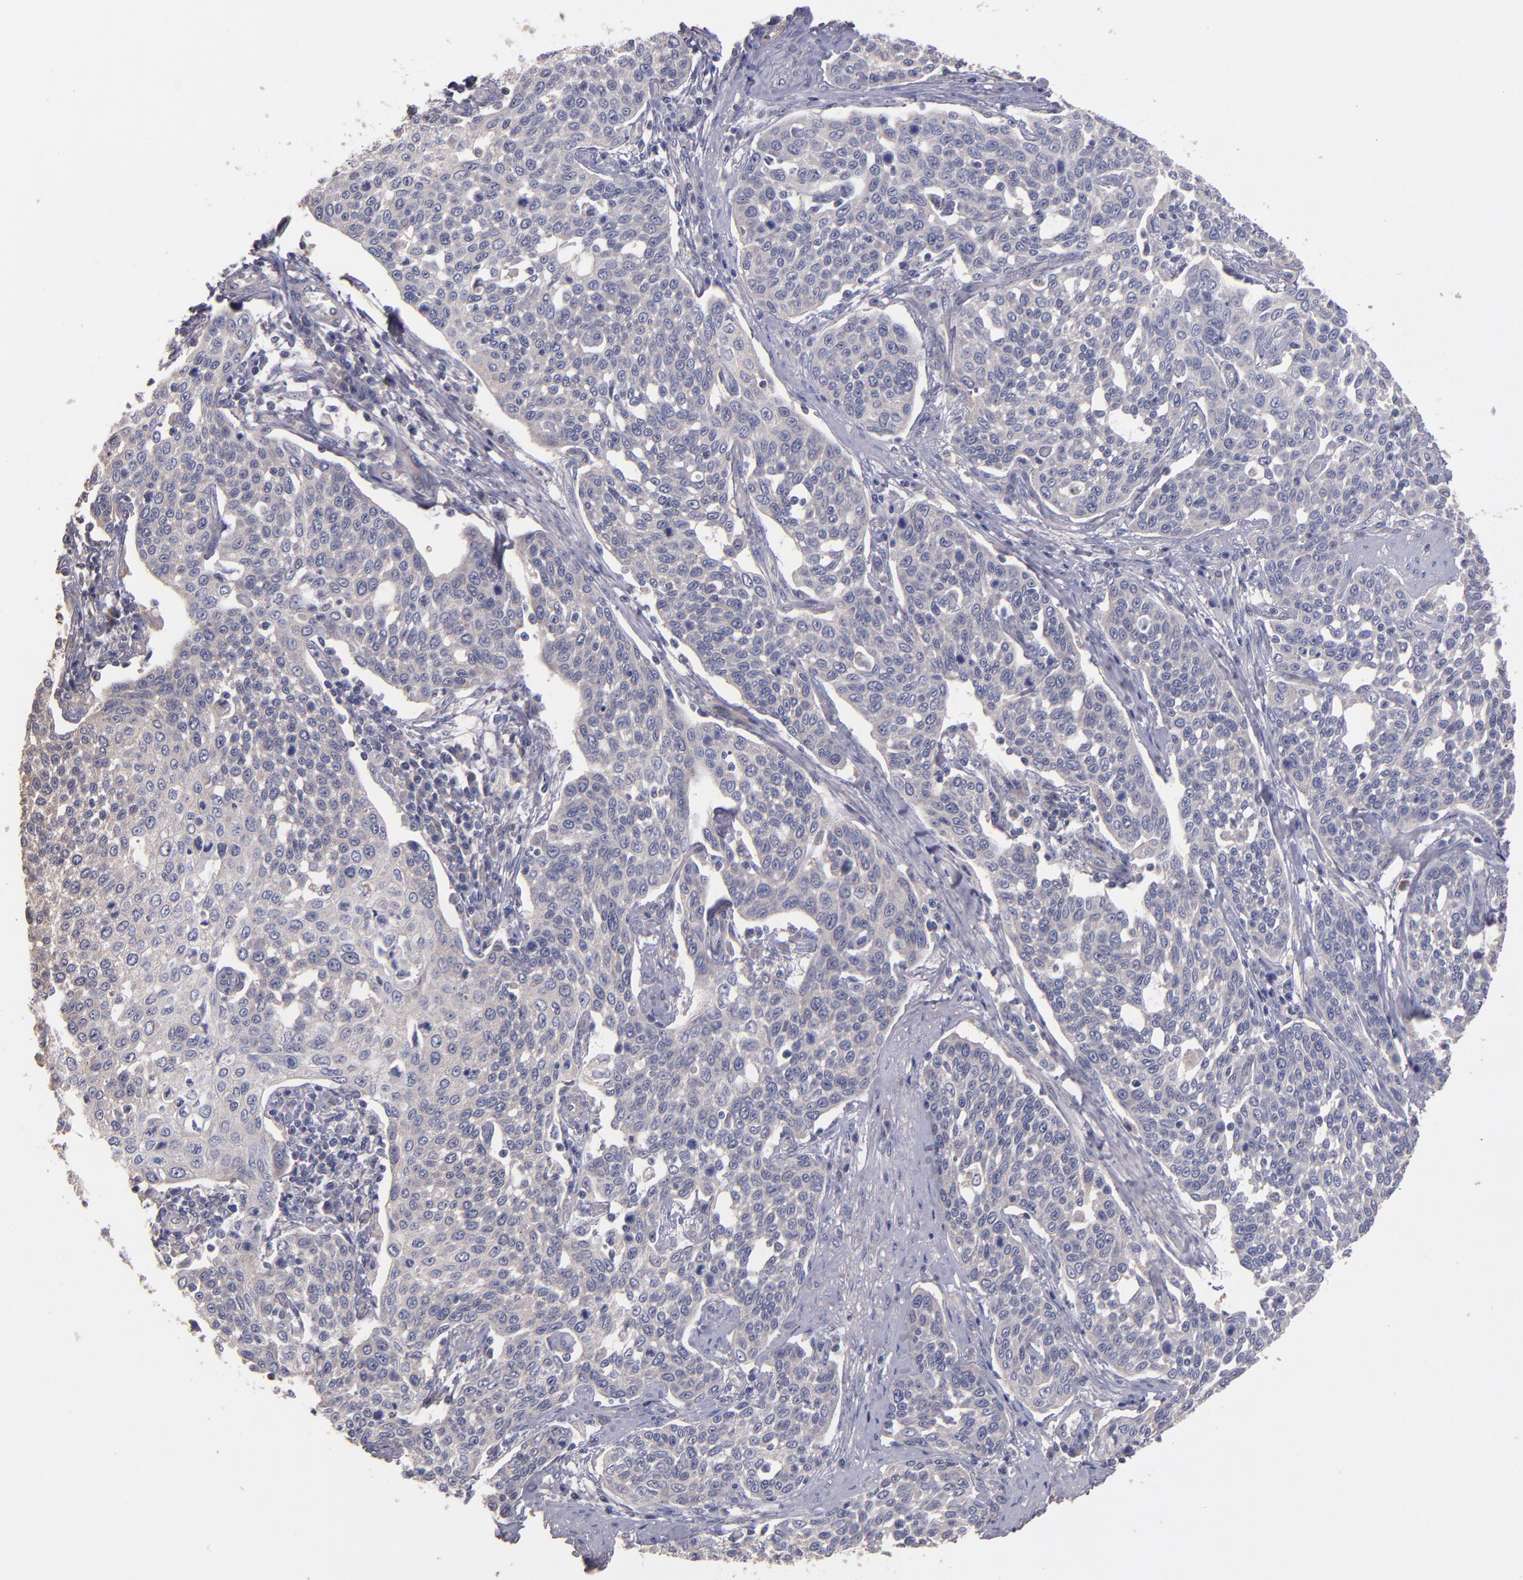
{"staining": {"intensity": "weak", "quantity": "25%-75%", "location": "cytoplasmic/membranous"}, "tissue": "cervical cancer", "cell_type": "Tumor cells", "image_type": "cancer", "snomed": [{"axis": "morphology", "description": "Squamous cell carcinoma, NOS"}, {"axis": "topography", "description": "Cervix"}], "caption": "Immunohistochemical staining of human cervical cancer (squamous cell carcinoma) displays low levels of weak cytoplasmic/membranous positivity in about 25%-75% of tumor cells.", "gene": "MAGEE1", "patient": {"sex": "female", "age": 34}}